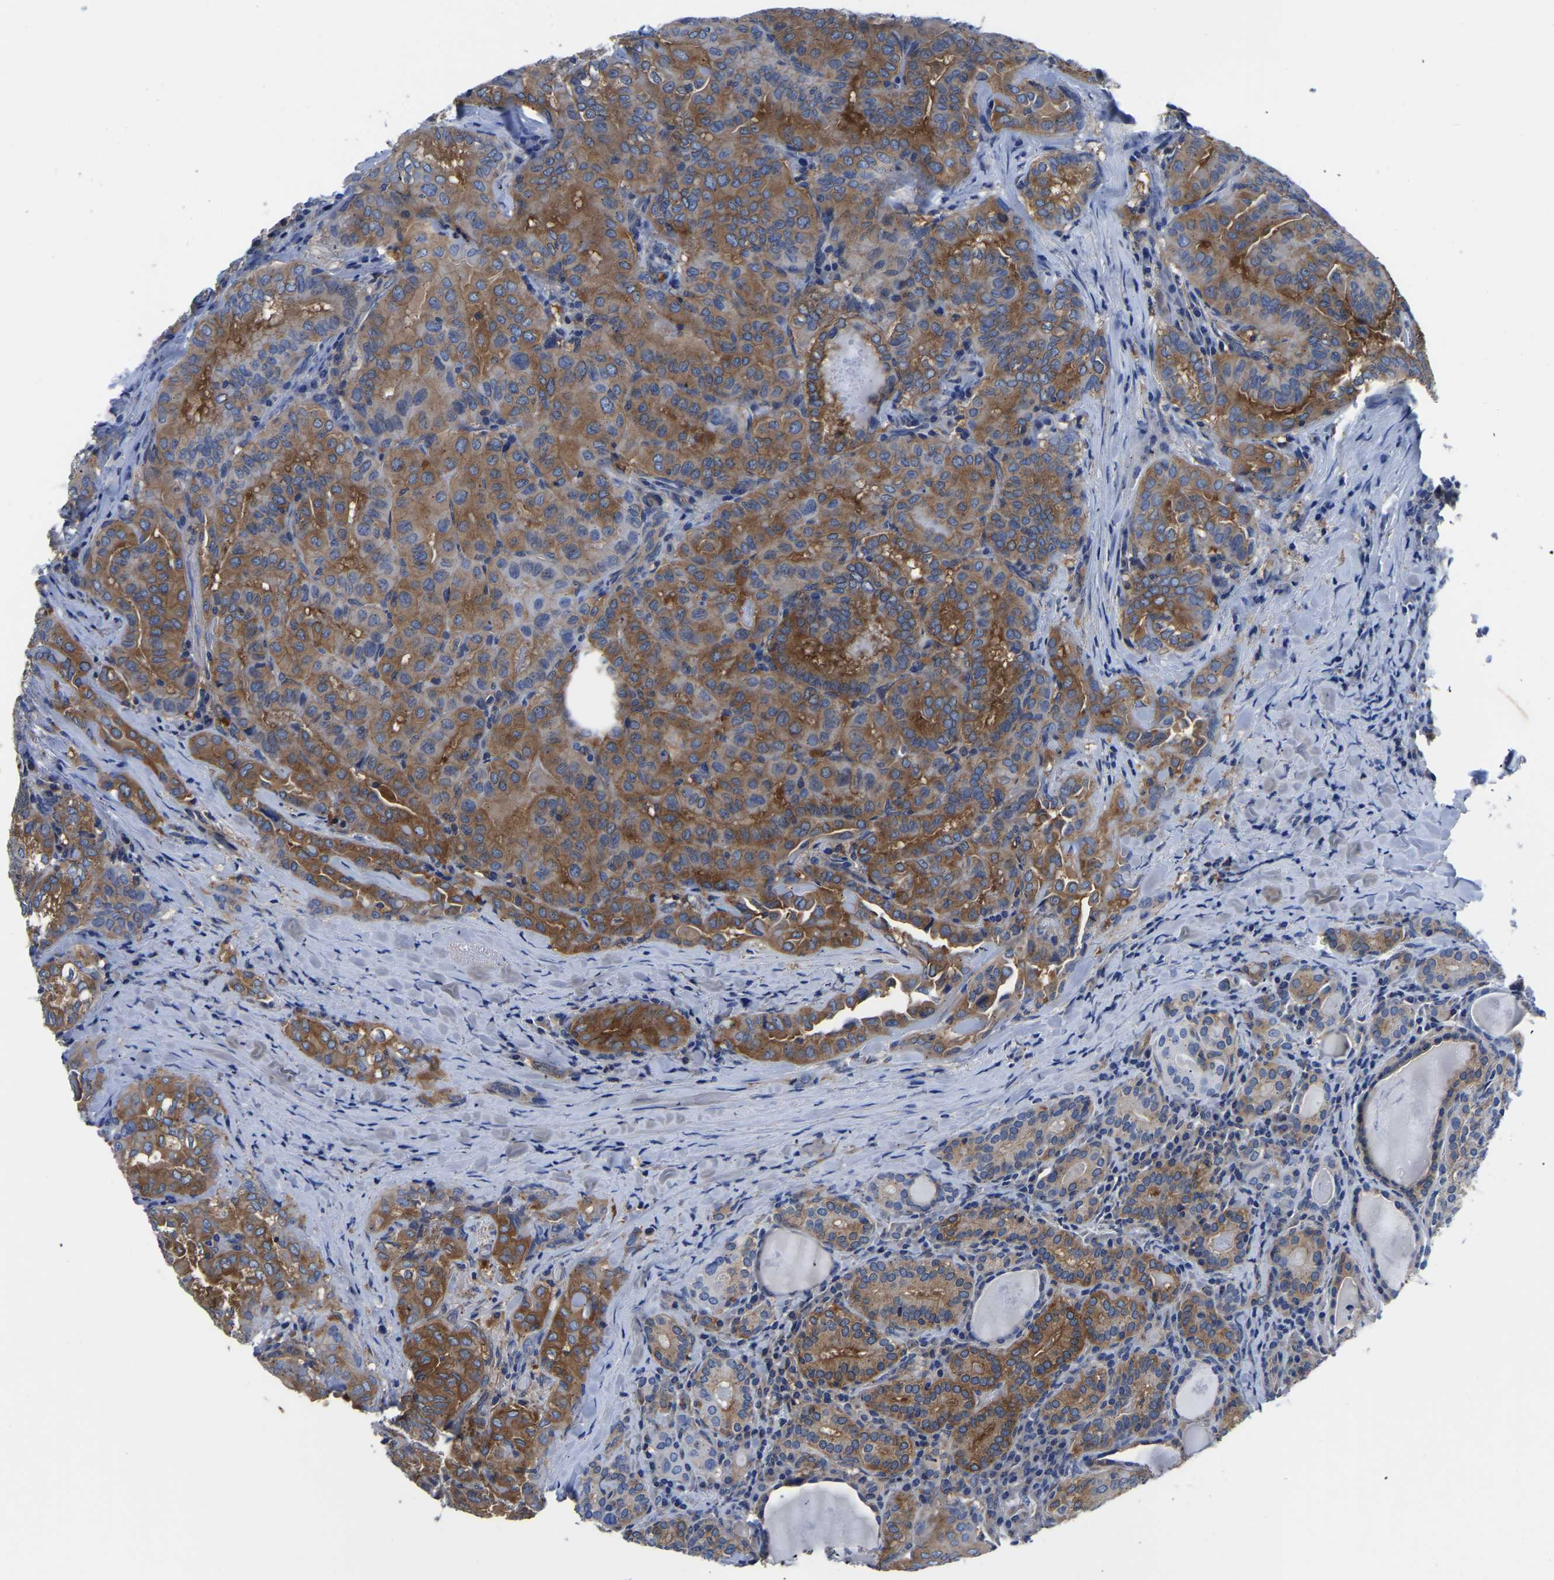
{"staining": {"intensity": "moderate", "quantity": ">75%", "location": "cytoplasmic/membranous"}, "tissue": "thyroid cancer", "cell_type": "Tumor cells", "image_type": "cancer", "snomed": [{"axis": "morphology", "description": "Papillary adenocarcinoma, NOS"}, {"axis": "topography", "description": "Thyroid gland"}], "caption": "IHC histopathology image of thyroid cancer (papillary adenocarcinoma) stained for a protein (brown), which reveals medium levels of moderate cytoplasmic/membranous positivity in about >75% of tumor cells.", "gene": "TFG", "patient": {"sex": "female", "age": 42}}